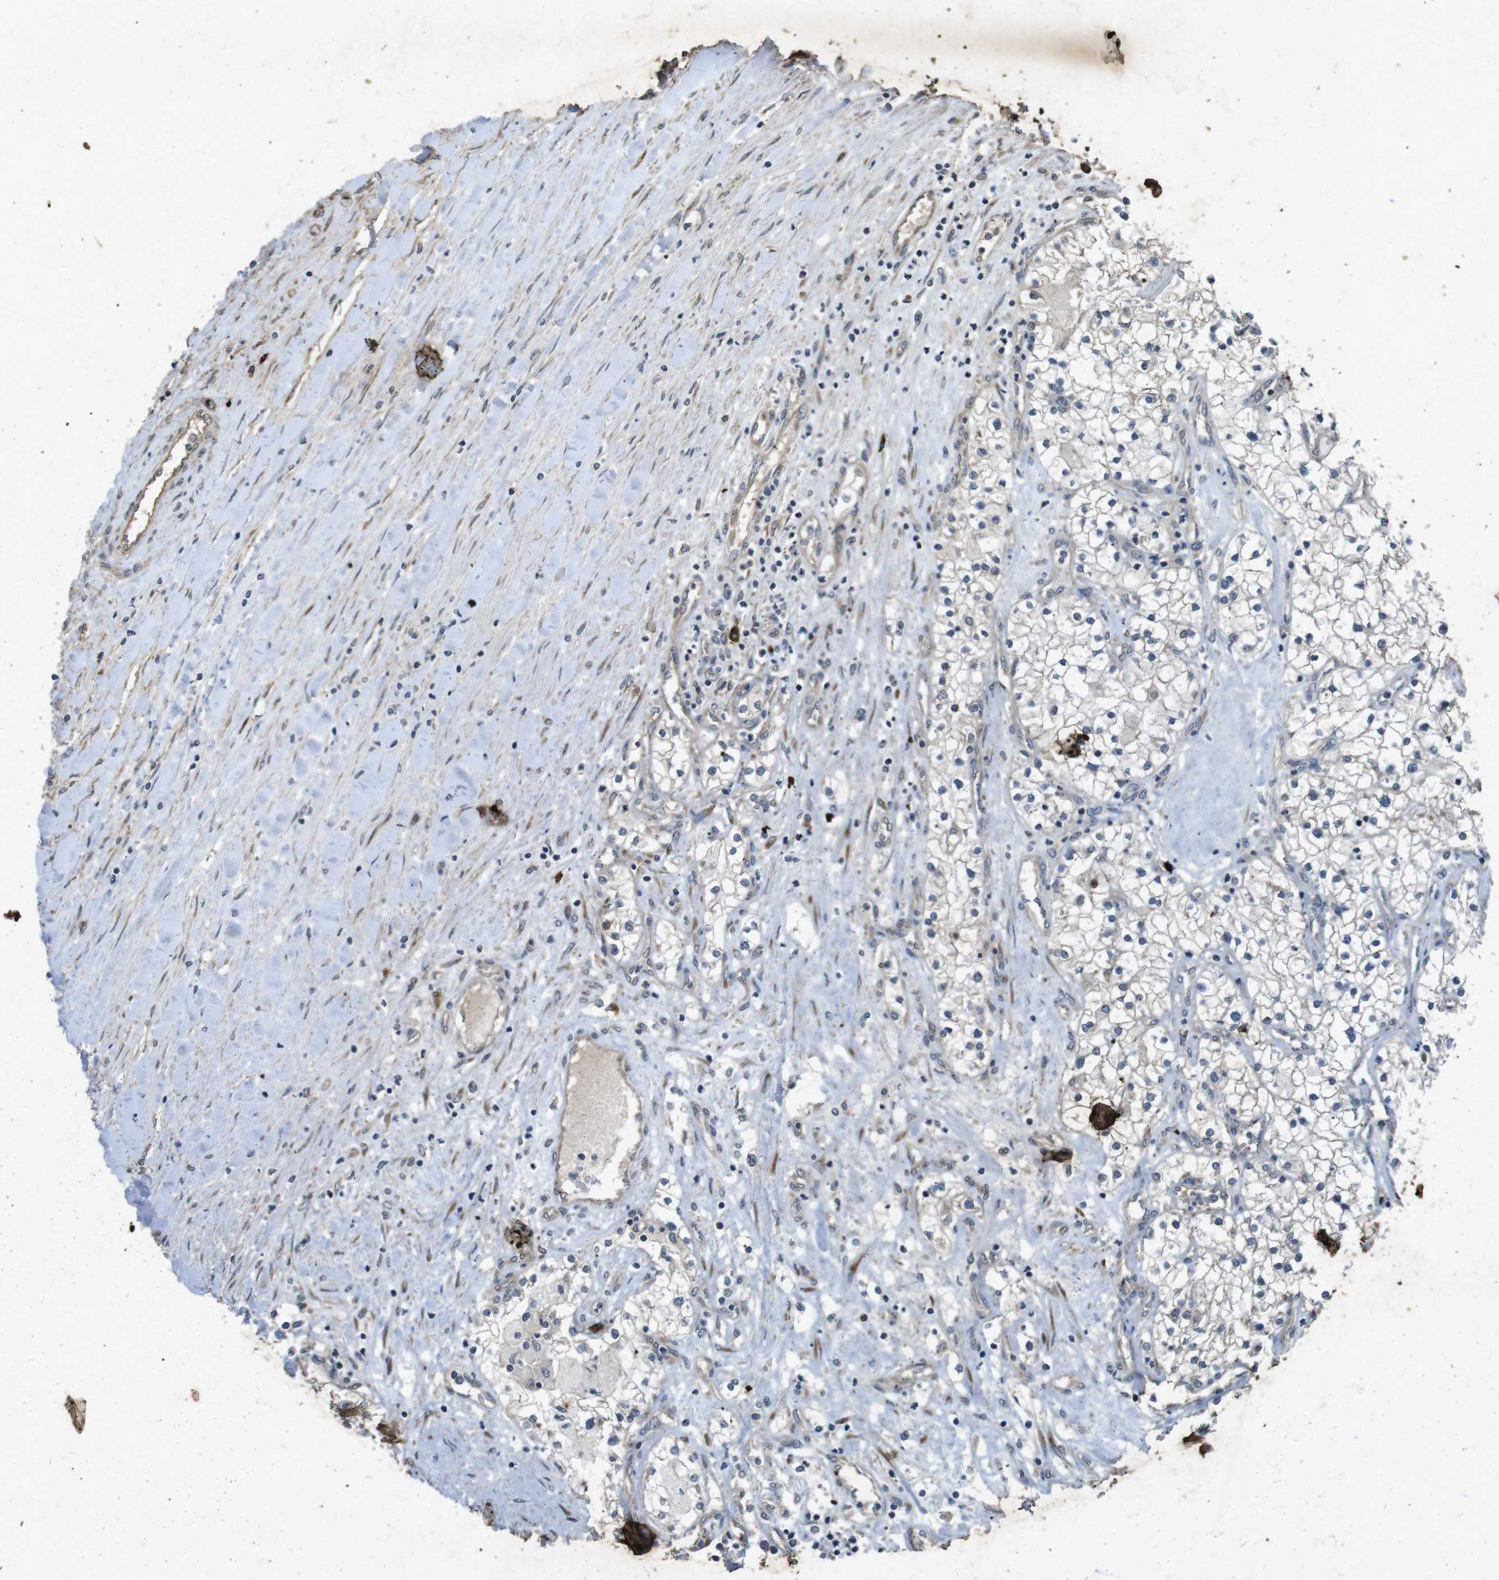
{"staining": {"intensity": "negative", "quantity": "none", "location": "none"}, "tissue": "renal cancer", "cell_type": "Tumor cells", "image_type": "cancer", "snomed": [{"axis": "morphology", "description": "Adenocarcinoma, NOS"}, {"axis": "topography", "description": "Kidney"}], "caption": "The image shows no significant expression in tumor cells of renal adenocarcinoma.", "gene": "FLCN", "patient": {"sex": "male", "age": 68}}